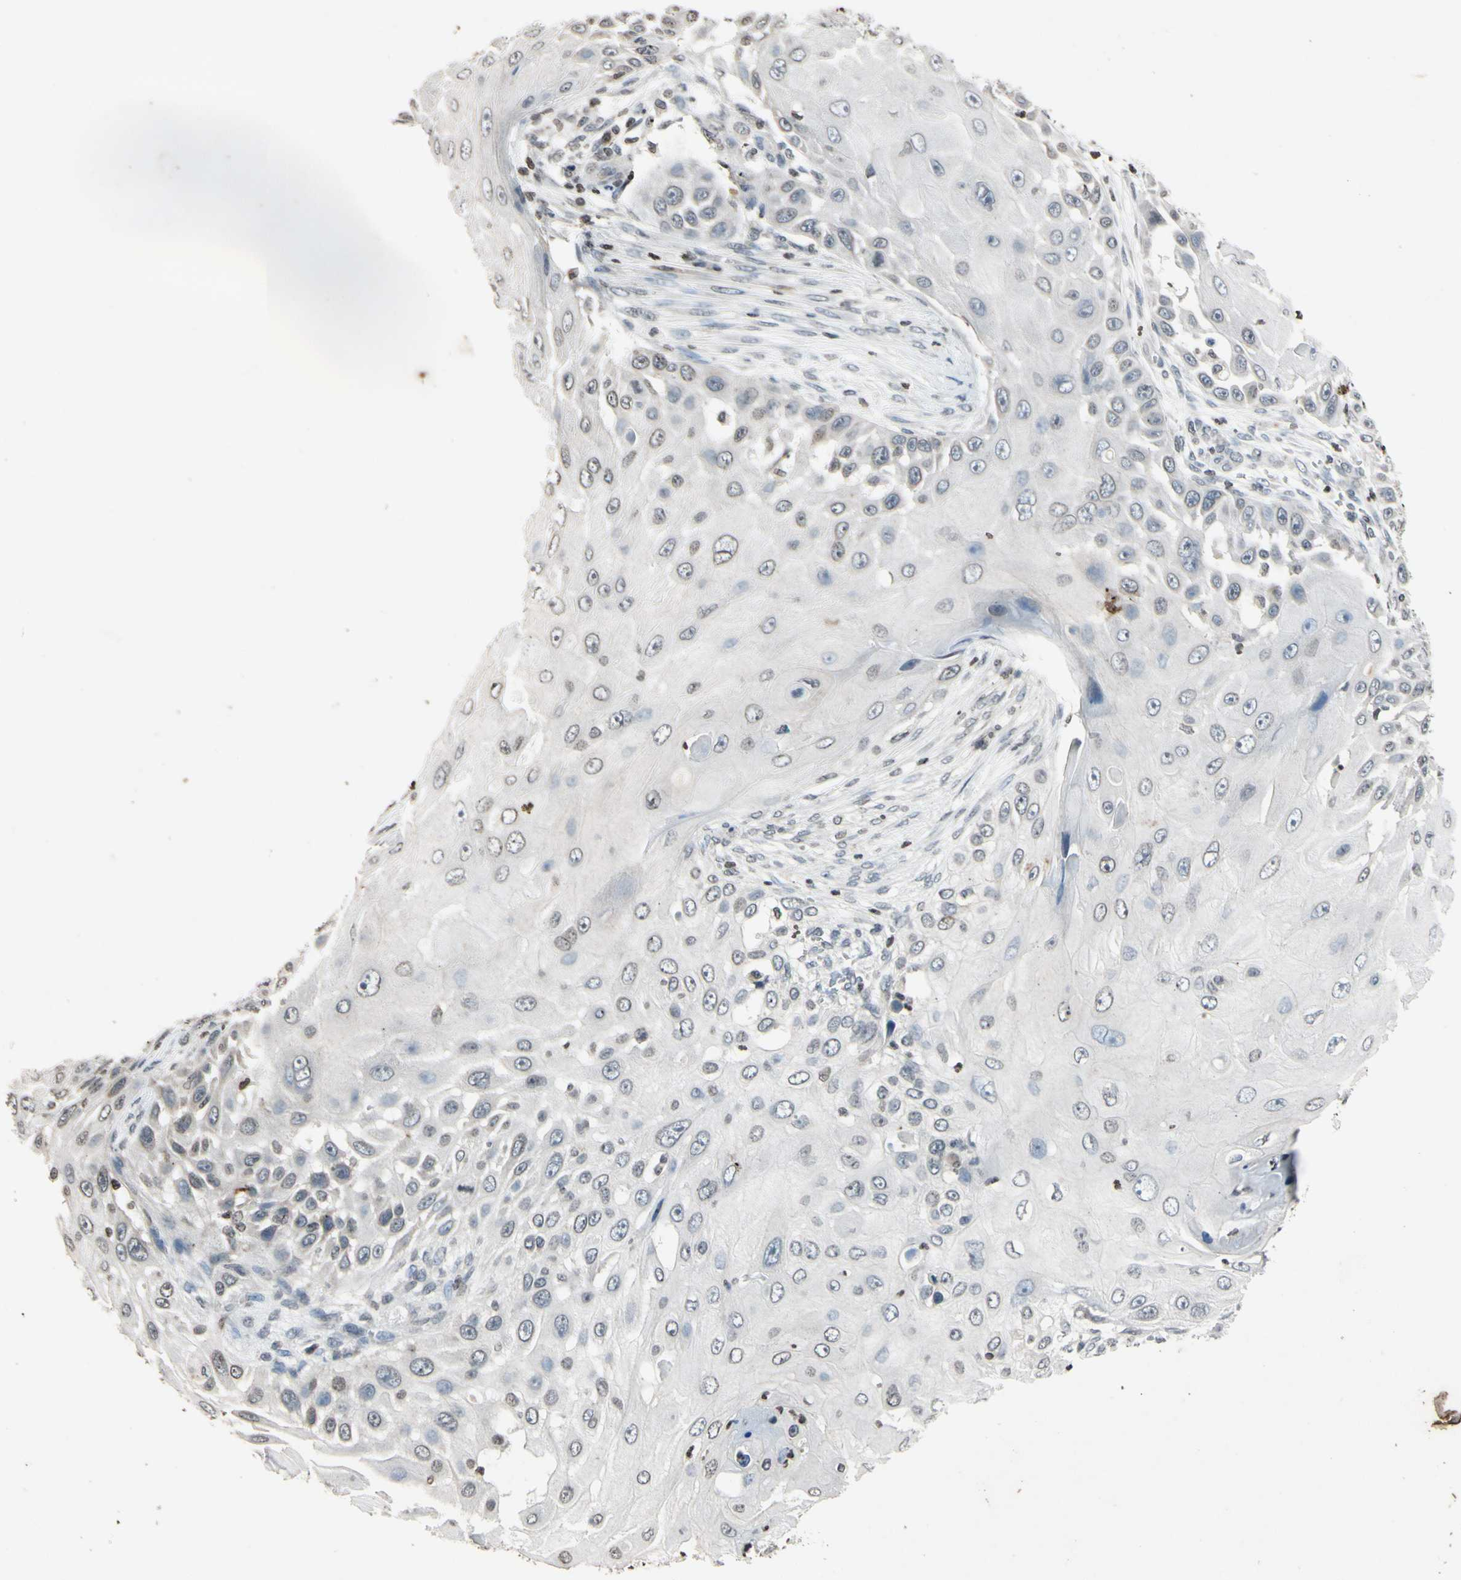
{"staining": {"intensity": "weak", "quantity": "25%-75%", "location": "cytoplasmic/membranous"}, "tissue": "skin cancer", "cell_type": "Tumor cells", "image_type": "cancer", "snomed": [{"axis": "morphology", "description": "Squamous cell carcinoma, NOS"}, {"axis": "topography", "description": "Skin"}], "caption": "Skin cancer was stained to show a protein in brown. There is low levels of weak cytoplasmic/membranous positivity in approximately 25%-75% of tumor cells. (DAB IHC, brown staining for protein, blue staining for nuclei).", "gene": "CLDN11", "patient": {"sex": "female", "age": 44}}